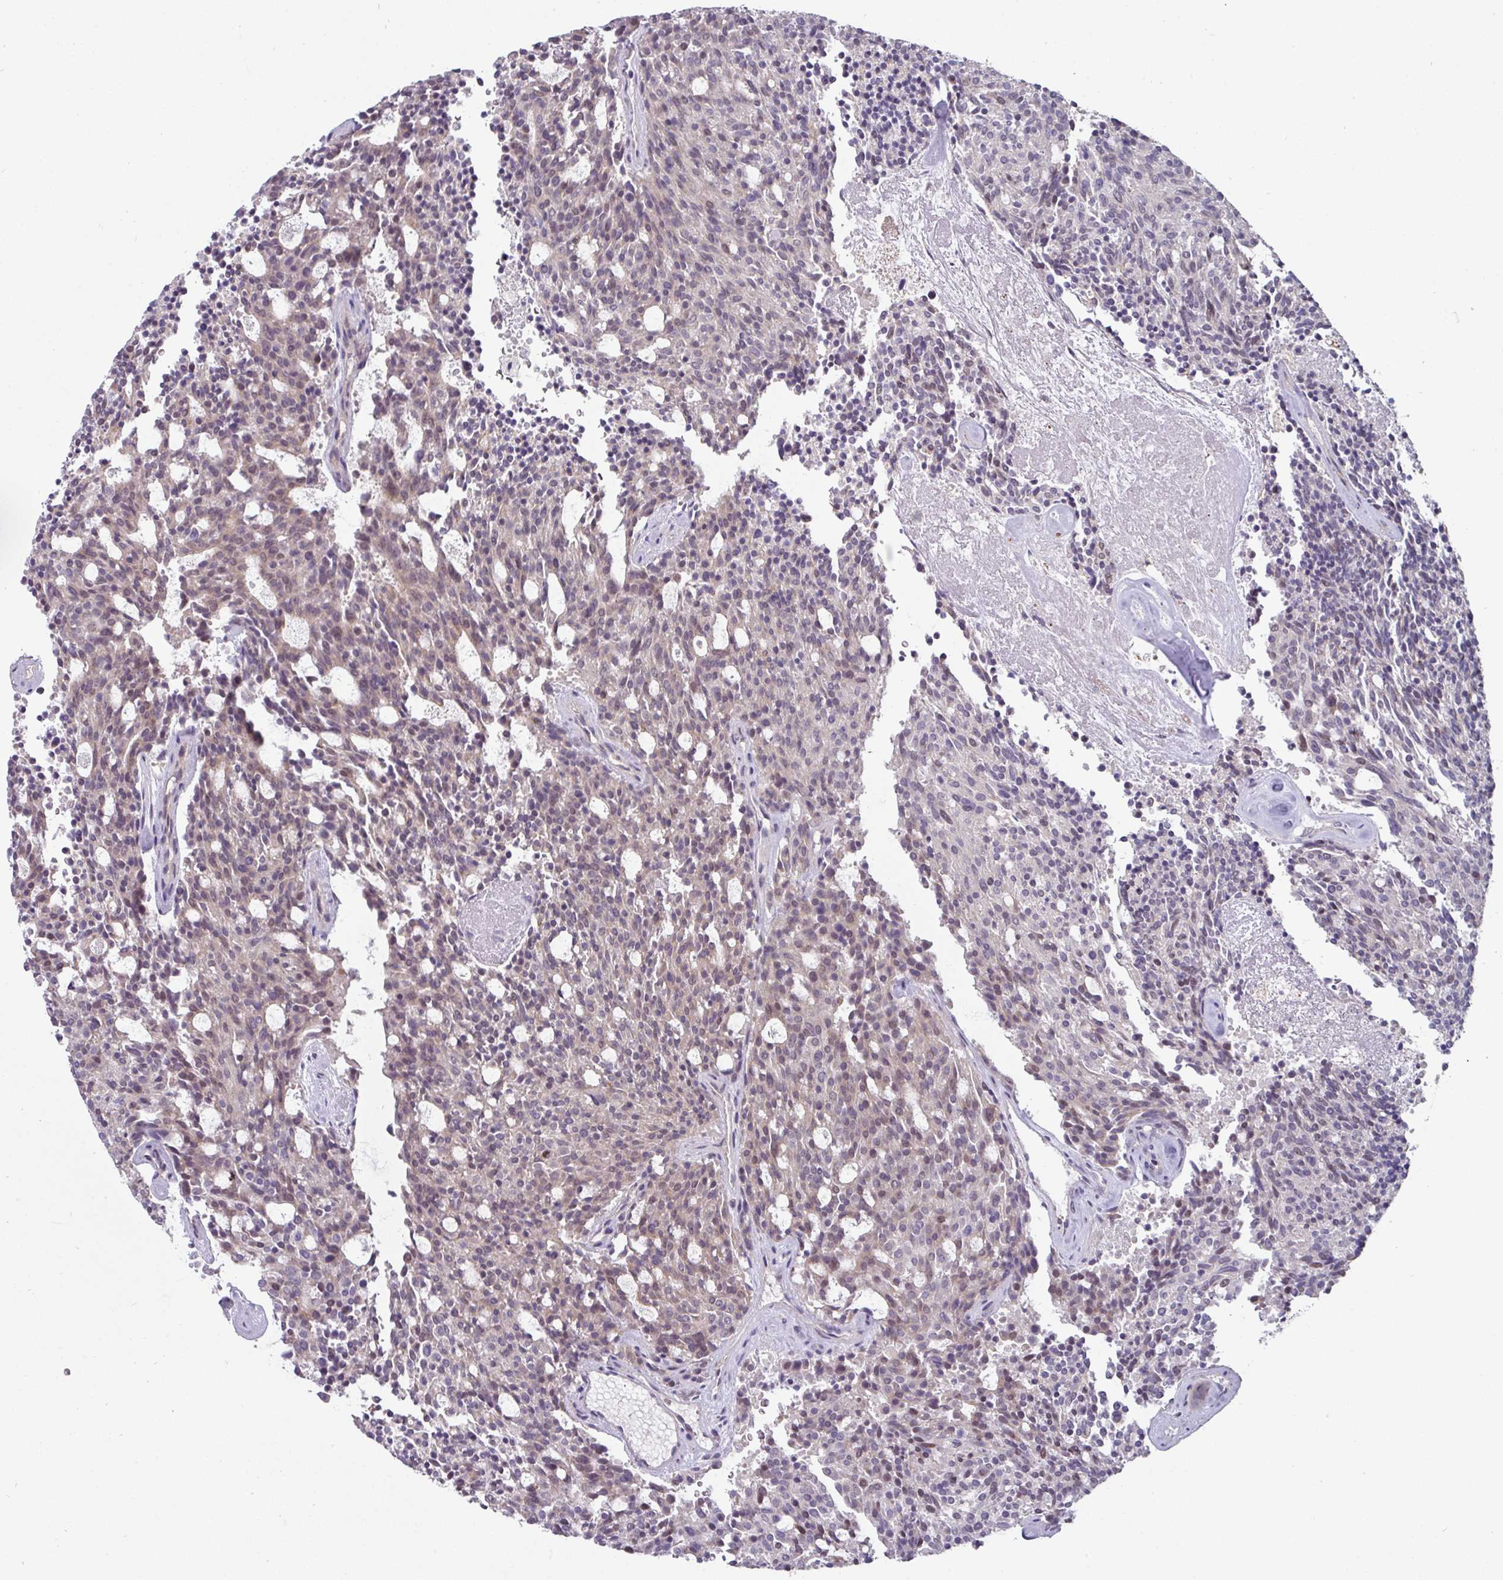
{"staining": {"intensity": "moderate", "quantity": "<25%", "location": "cytoplasmic/membranous,nuclear"}, "tissue": "carcinoid", "cell_type": "Tumor cells", "image_type": "cancer", "snomed": [{"axis": "morphology", "description": "Carcinoid, malignant, NOS"}, {"axis": "topography", "description": "Pancreas"}], "caption": "Immunohistochemistry (IHC) image of neoplastic tissue: human carcinoid stained using IHC shows low levels of moderate protein expression localized specifically in the cytoplasmic/membranous and nuclear of tumor cells, appearing as a cytoplasmic/membranous and nuclear brown color.", "gene": "SWSAP1", "patient": {"sex": "female", "age": 54}}